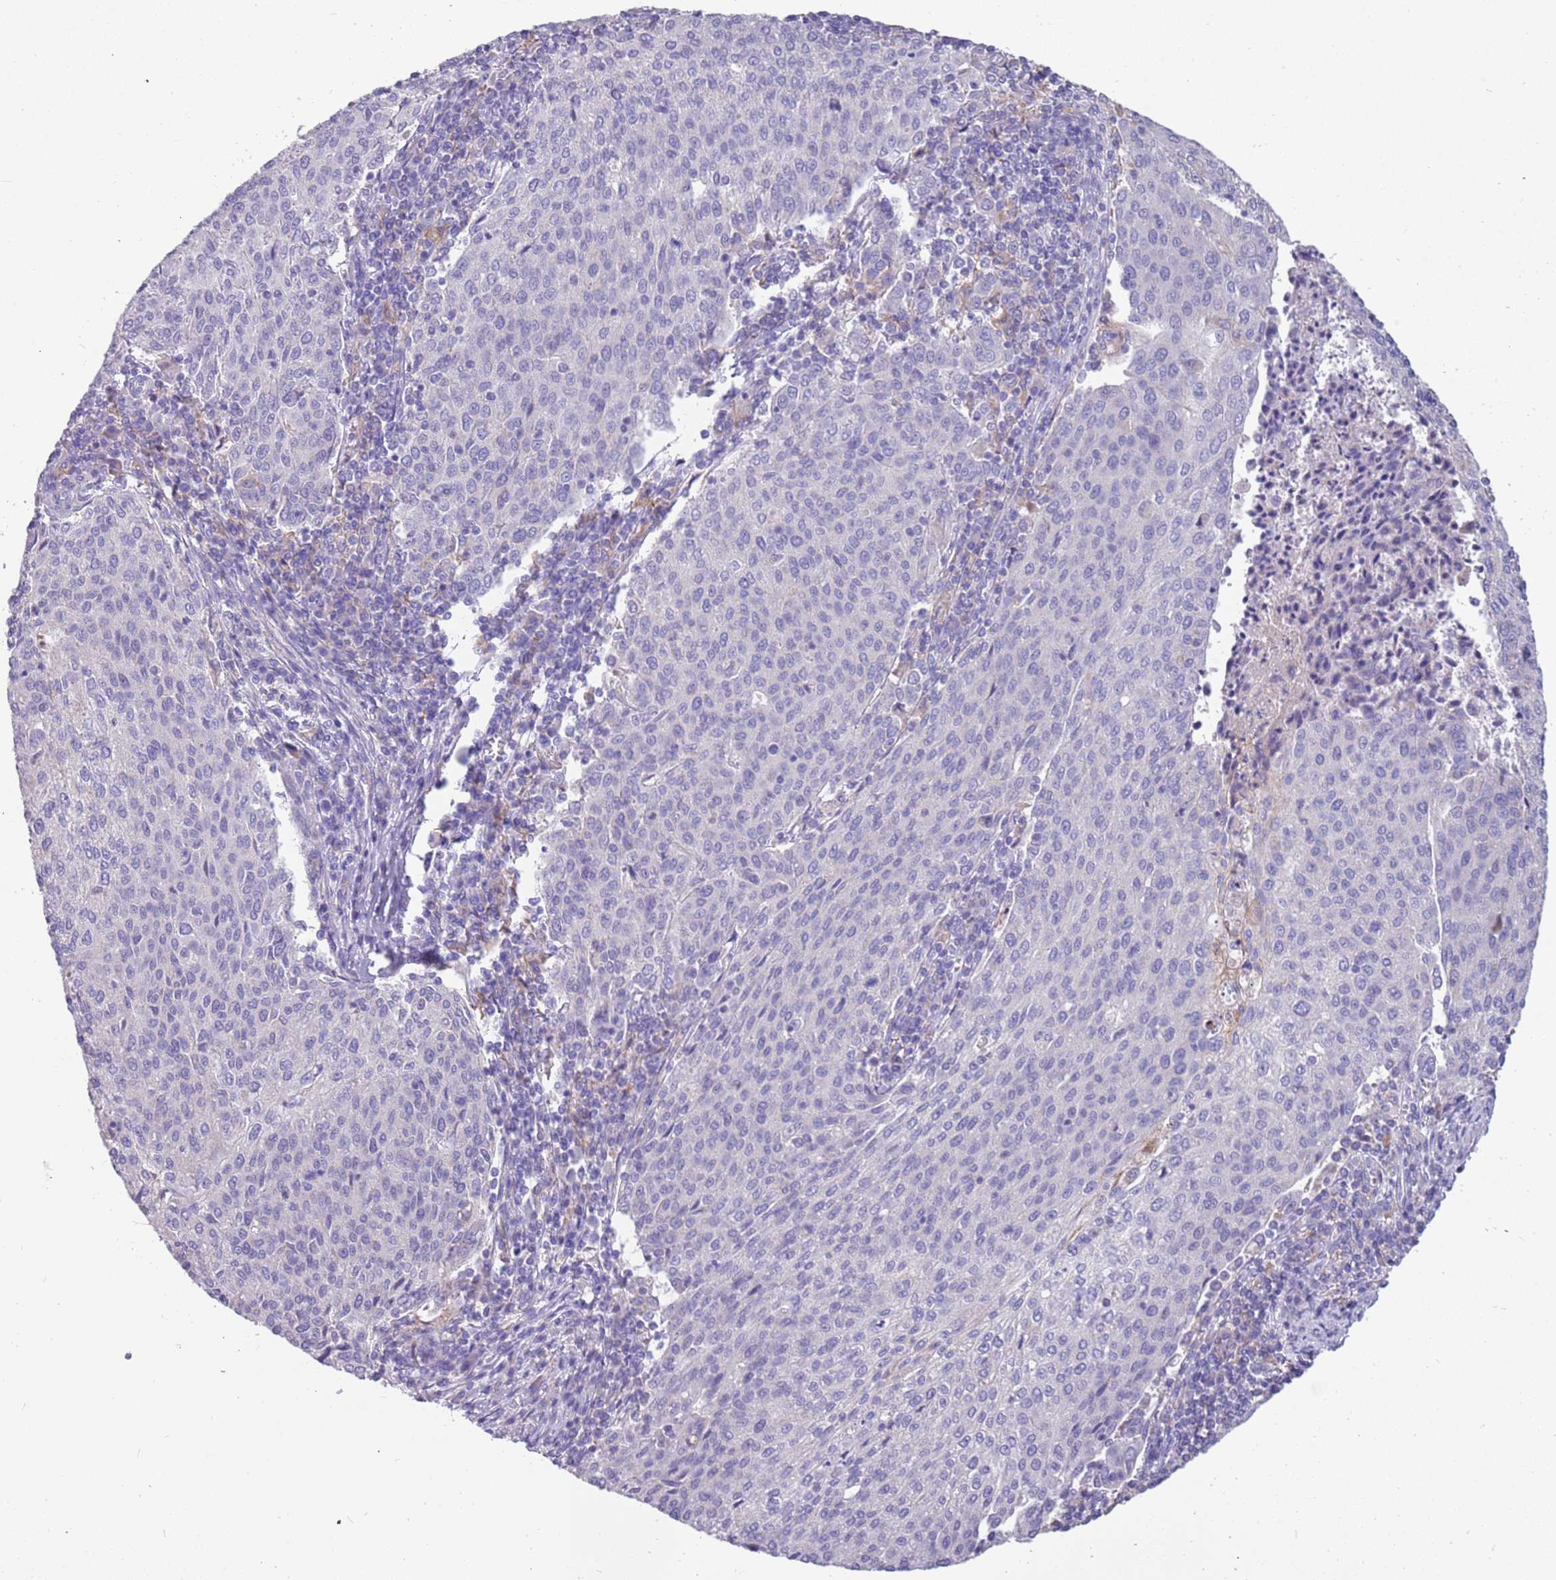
{"staining": {"intensity": "negative", "quantity": "none", "location": "none"}, "tissue": "cervical cancer", "cell_type": "Tumor cells", "image_type": "cancer", "snomed": [{"axis": "morphology", "description": "Squamous cell carcinoma, NOS"}, {"axis": "topography", "description": "Cervix"}], "caption": "High power microscopy histopathology image of an immunohistochemistry histopathology image of squamous cell carcinoma (cervical), revealing no significant staining in tumor cells.", "gene": "RHCG", "patient": {"sex": "female", "age": 46}}